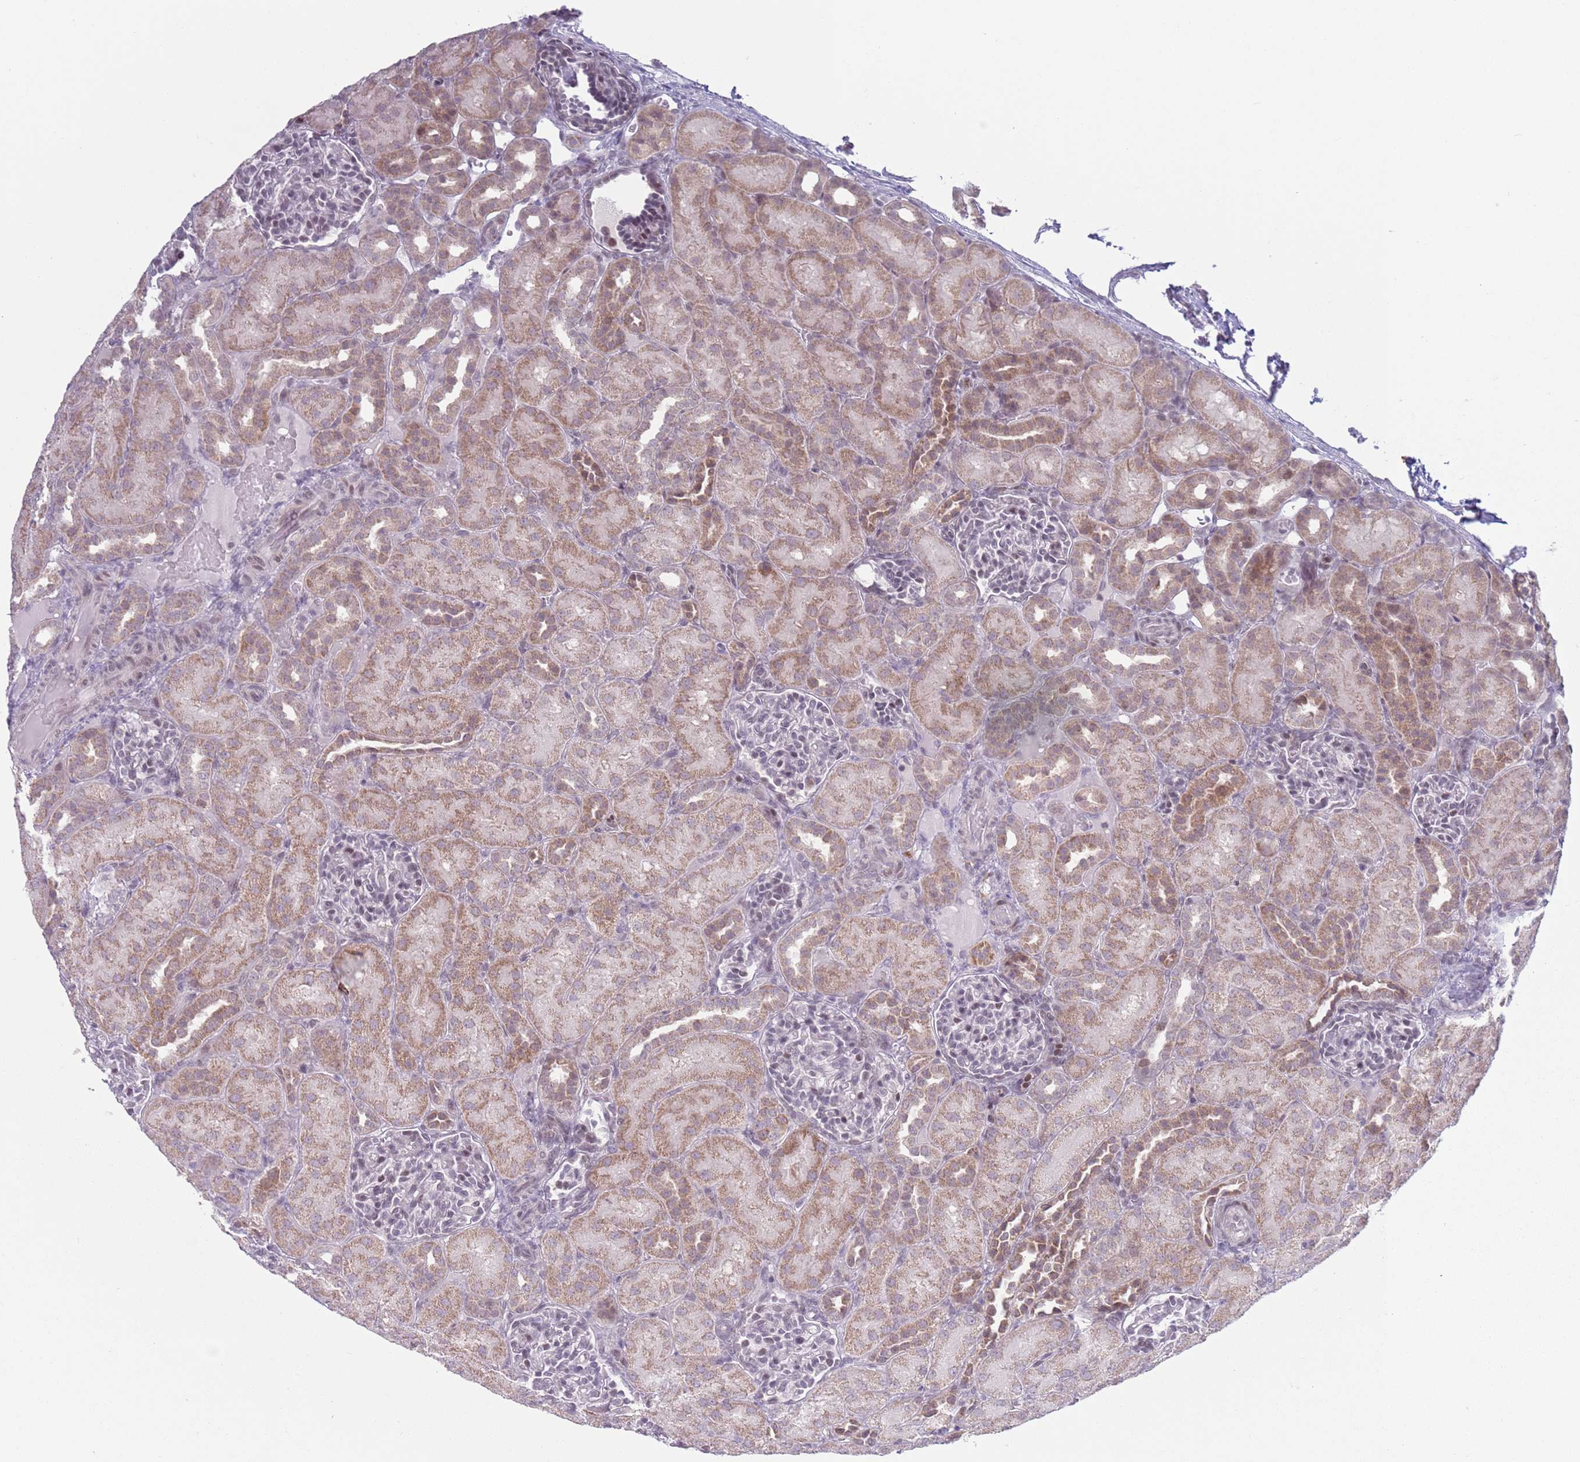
{"staining": {"intensity": "weak", "quantity": "<25%", "location": "nuclear"}, "tissue": "kidney", "cell_type": "Cells in glomeruli", "image_type": "normal", "snomed": [{"axis": "morphology", "description": "Normal tissue, NOS"}, {"axis": "topography", "description": "Kidney"}], "caption": "Immunohistochemistry of unremarkable kidney exhibits no expression in cells in glomeruli.", "gene": "MRPL34", "patient": {"sex": "male", "age": 1}}